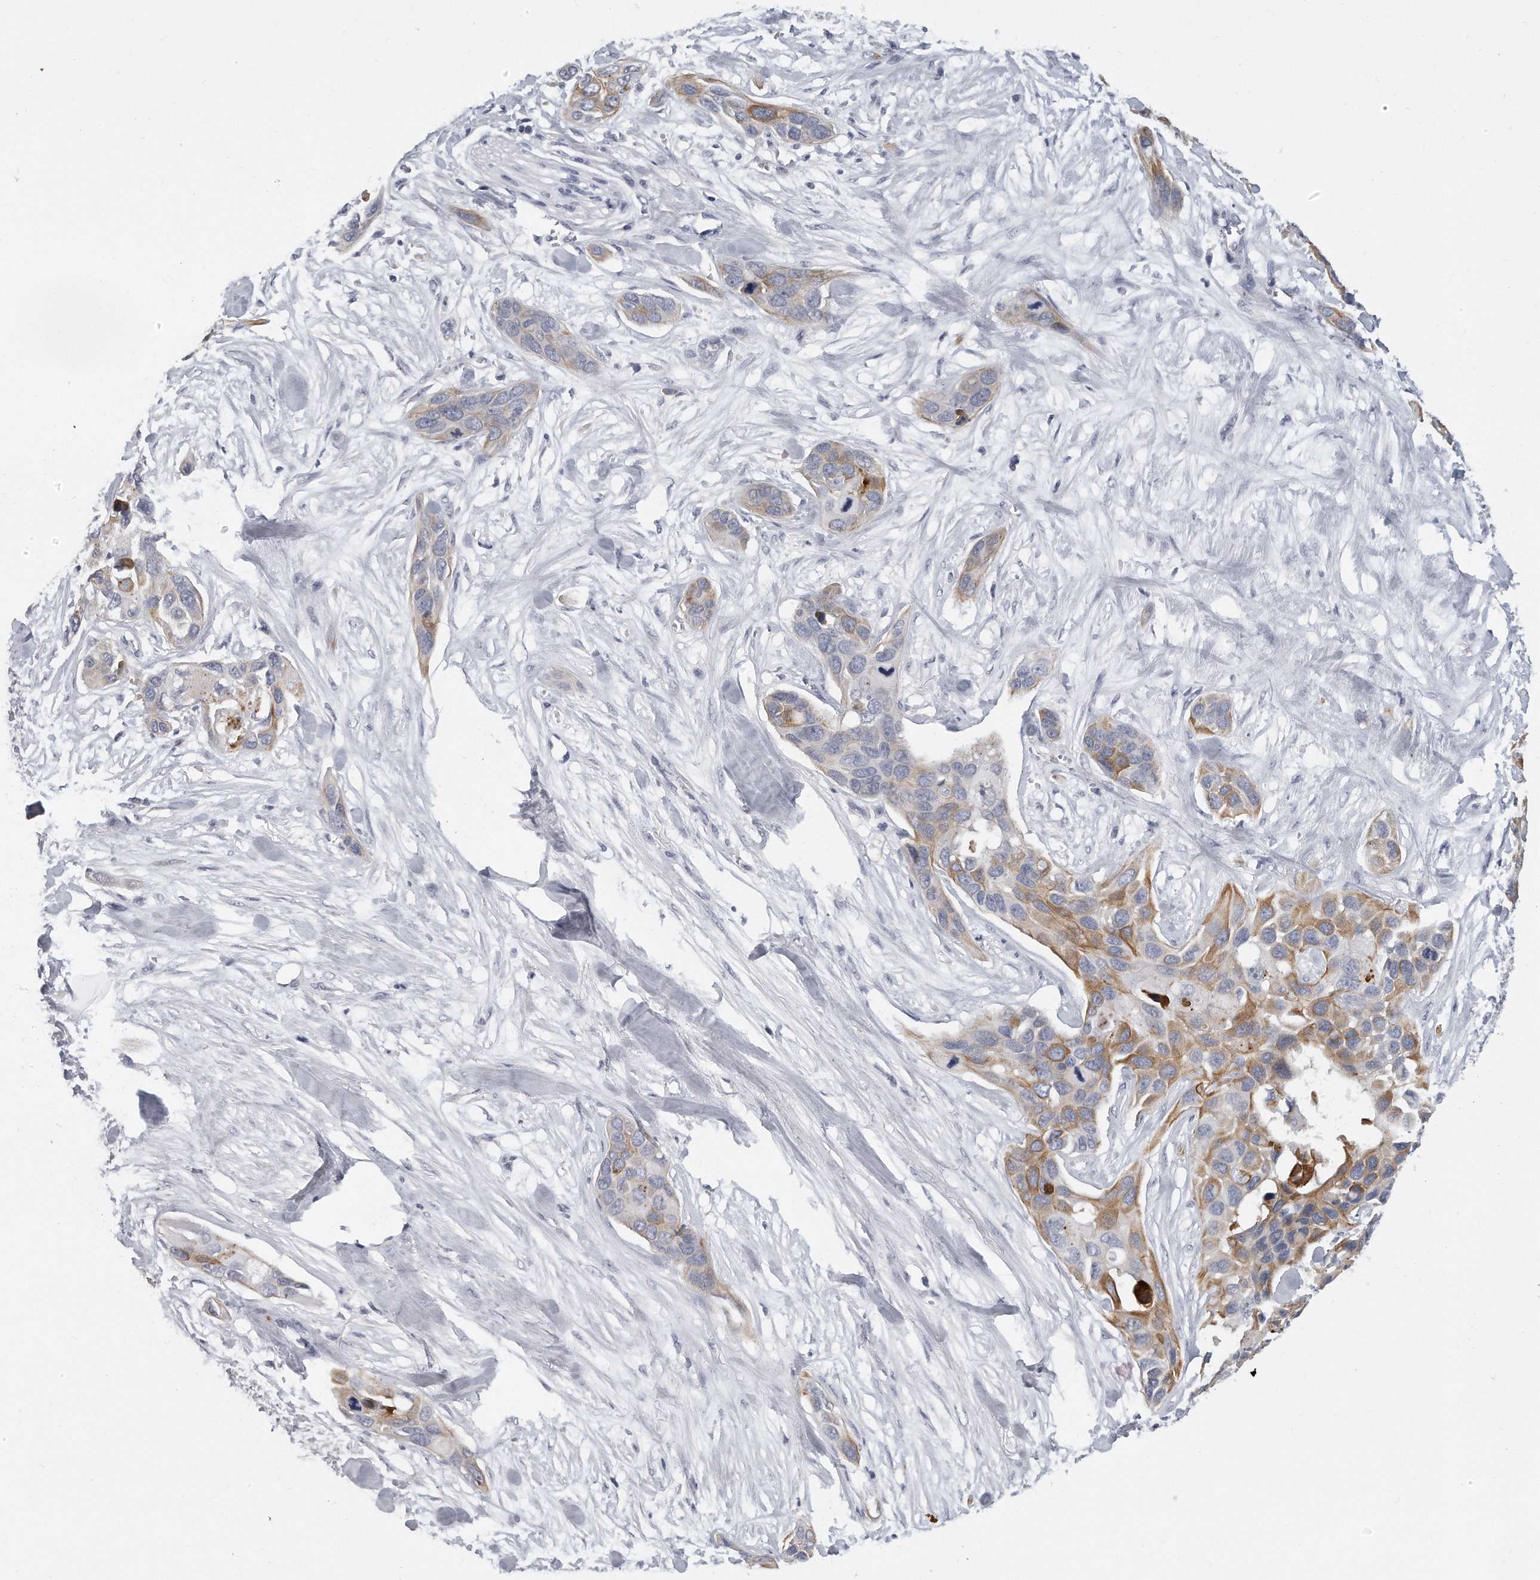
{"staining": {"intensity": "moderate", "quantity": "<25%", "location": "cytoplasmic/membranous"}, "tissue": "pancreatic cancer", "cell_type": "Tumor cells", "image_type": "cancer", "snomed": [{"axis": "morphology", "description": "Adenocarcinoma, NOS"}, {"axis": "topography", "description": "Pancreas"}], "caption": "High-power microscopy captured an immunohistochemistry histopathology image of pancreatic cancer (adenocarcinoma), revealing moderate cytoplasmic/membranous expression in about <25% of tumor cells.", "gene": "KLHL7", "patient": {"sex": "female", "age": 60}}